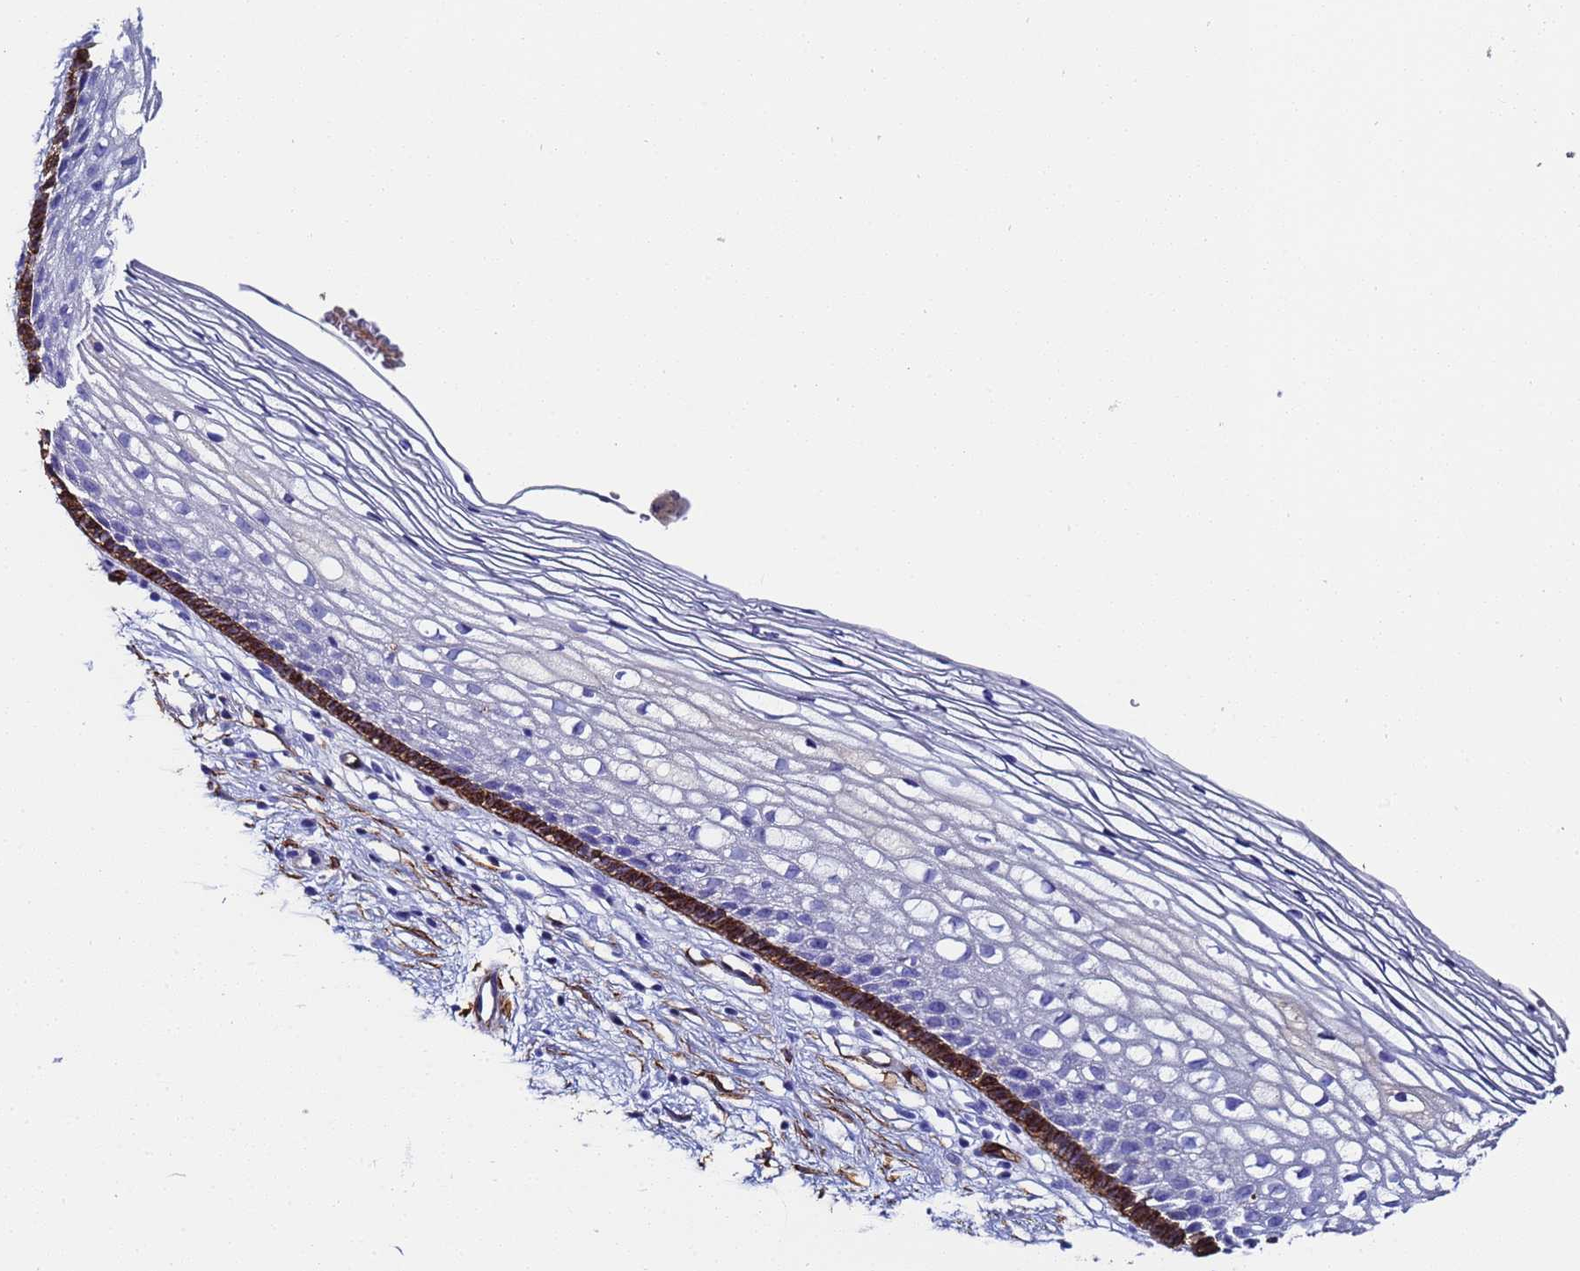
{"staining": {"intensity": "negative", "quantity": "none", "location": "none"}, "tissue": "cervix", "cell_type": "Glandular cells", "image_type": "normal", "snomed": [{"axis": "morphology", "description": "Normal tissue, NOS"}, {"axis": "topography", "description": "Cervix"}], "caption": "DAB immunohistochemical staining of normal human cervix shows no significant expression in glandular cells.", "gene": "ADIPOQ", "patient": {"sex": "female", "age": 27}}